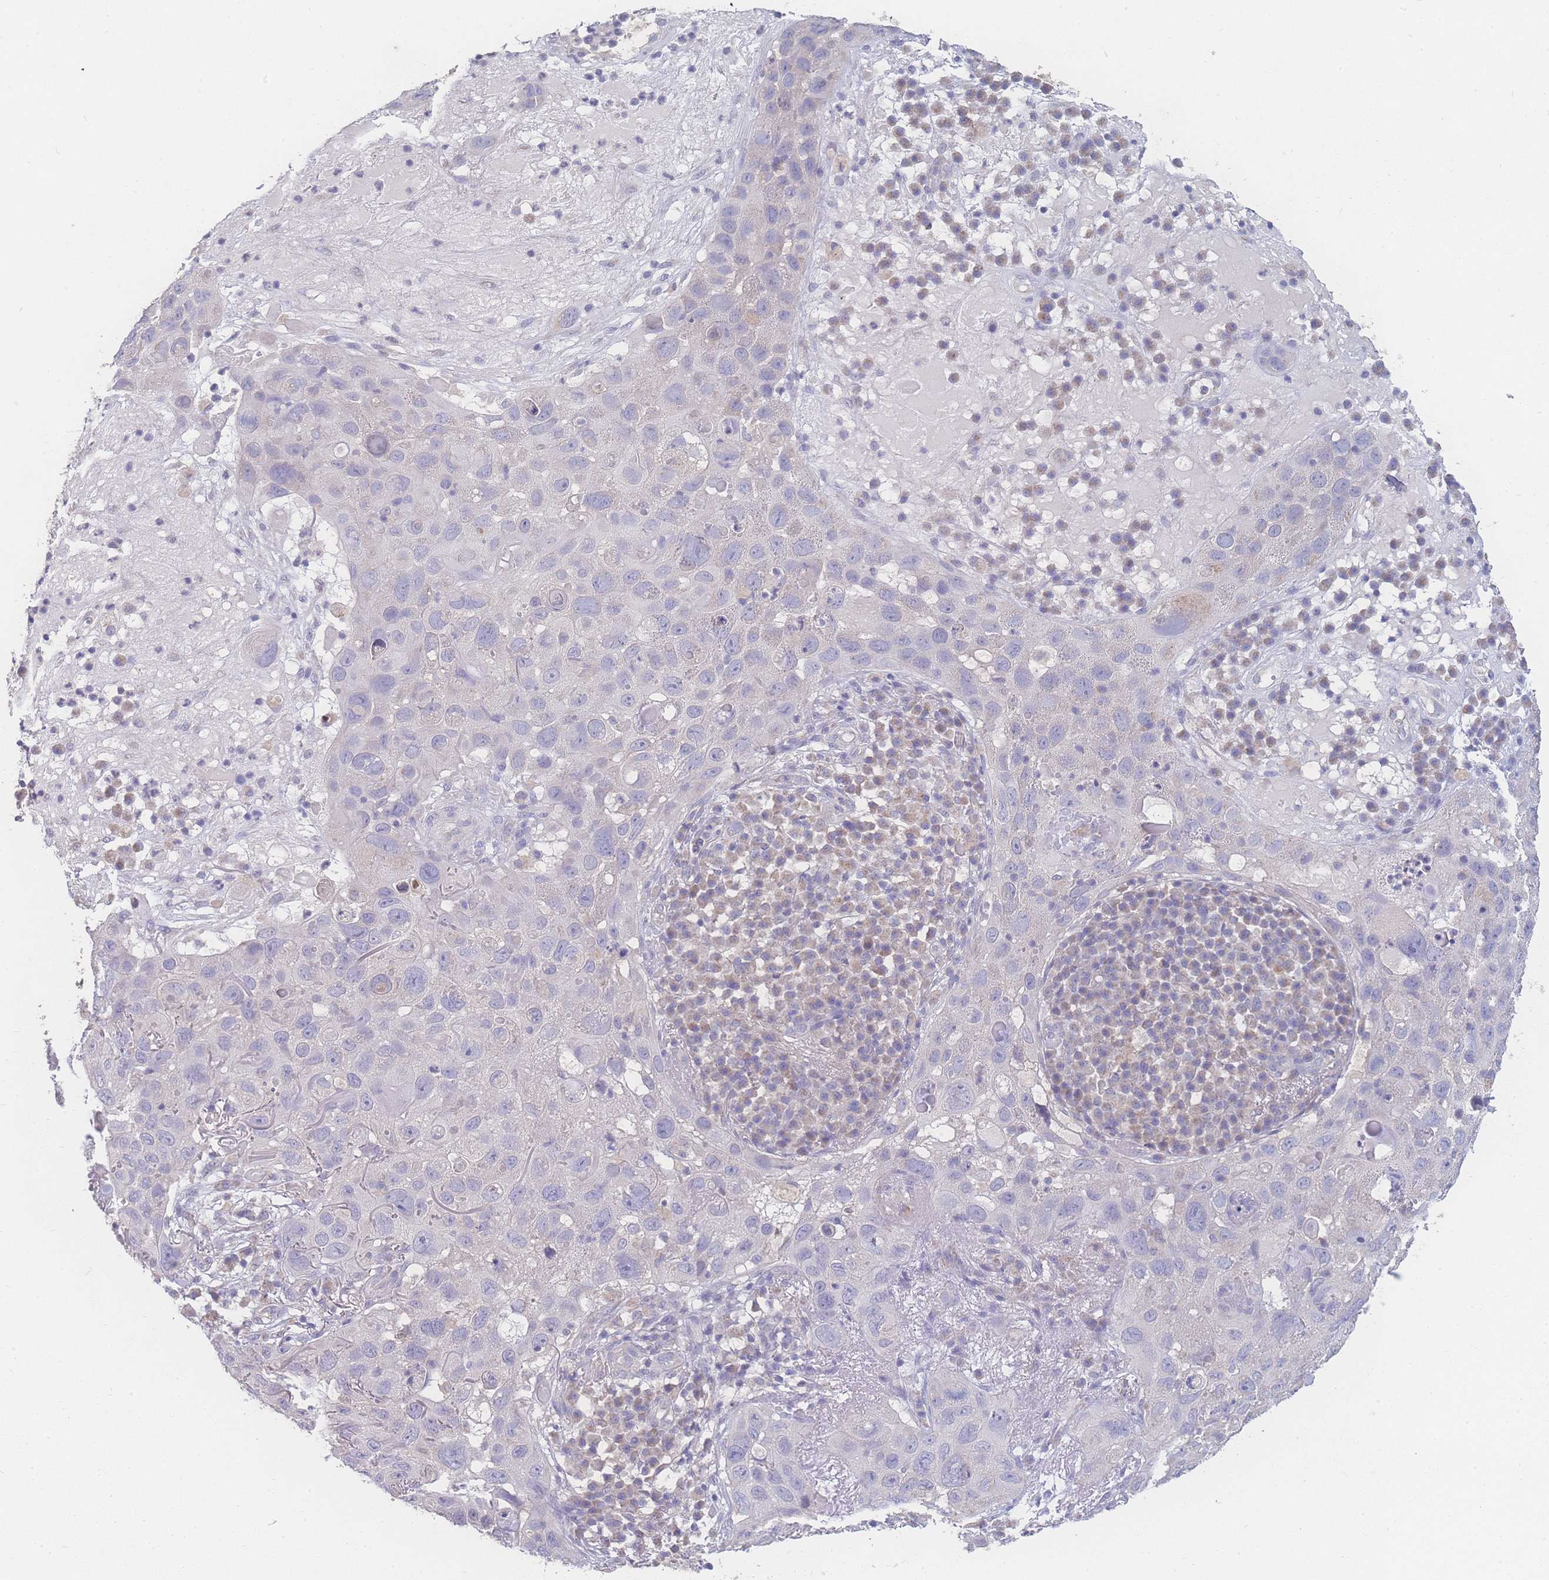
{"staining": {"intensity": "negative", "quantity": "none", "location": "none"}, "tissue": "skin cancer", "cell_type": "Tumor cells", "image_type": "cancer", "snomed": [{"axis": "morphology", "description": "Squamous cell carcinoma in situ, NOS"}, {"axis": "morphology", "description": "Squamous cell carcinoma, NOS"}, {"axis": "topography", "description": "Skin"}], "caption": "Tumor cells are negative for protein expression in human skin squamous cell carcinoma.", "gene": "GIPR", "patient": {"sex": "male", "age": 93}}